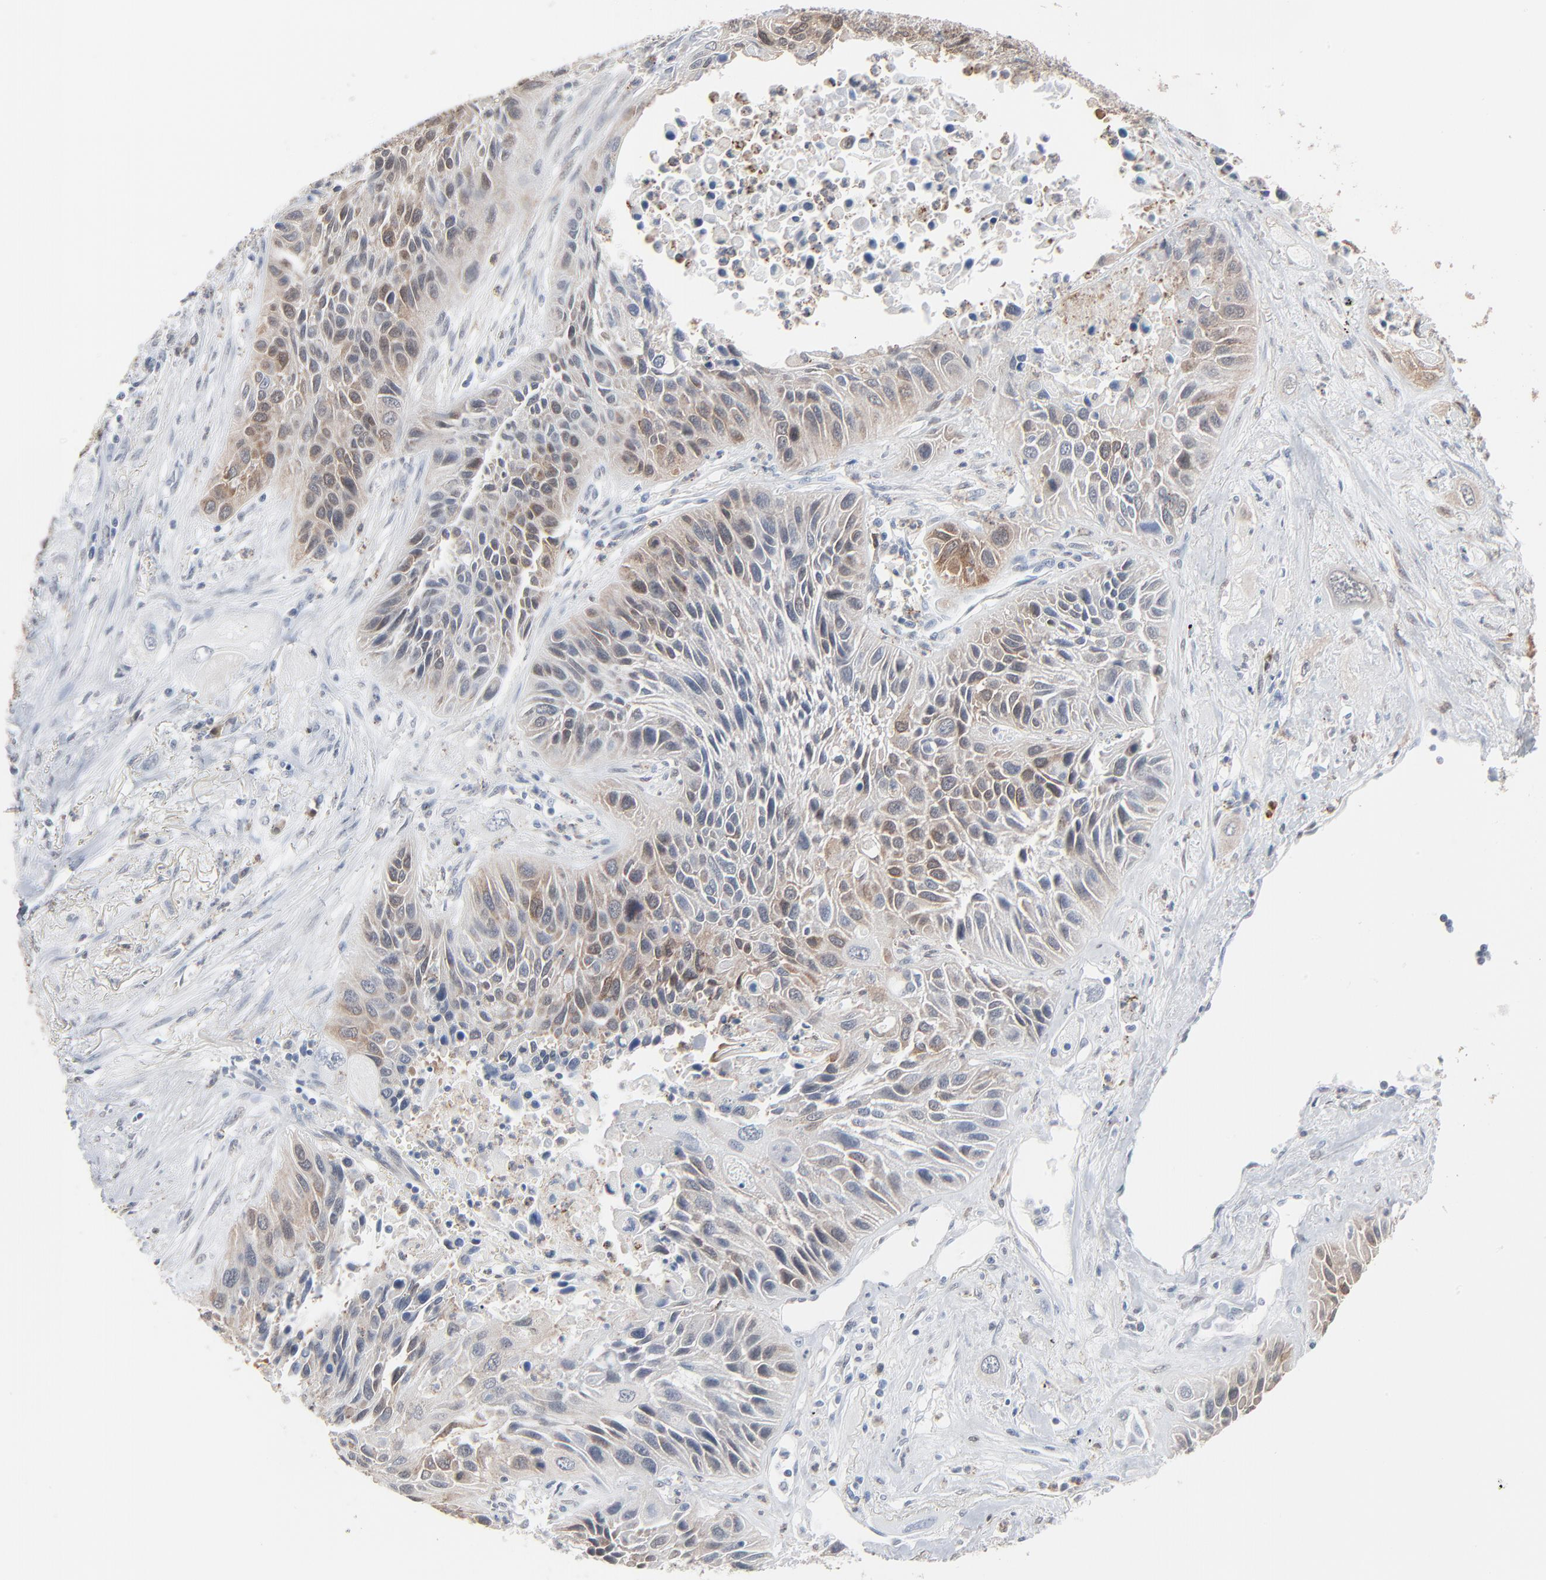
{"staining": {"intensity": "weak", "quantity": "25%-75%", "location": "cytoplasmic/membranous,nuclear"}, "tissue": "lung cancer", "cell_type": "Tumor cells", "image_type": "cancer", "snomed": [{"axis": "morphology", "description": "Squamous cell carcinoma, NOS"}, {"axis": "topography", "description": "Lung"}], "caption": "Protein analysis of lung squamous cell carcinoma tissue demonstrates weak cytoplasmic/membranous and nuclear expression in about 25%-75% of tumor cells.", "gene": "PHGDH", "patient": {"sex": "female", "age": 76}}